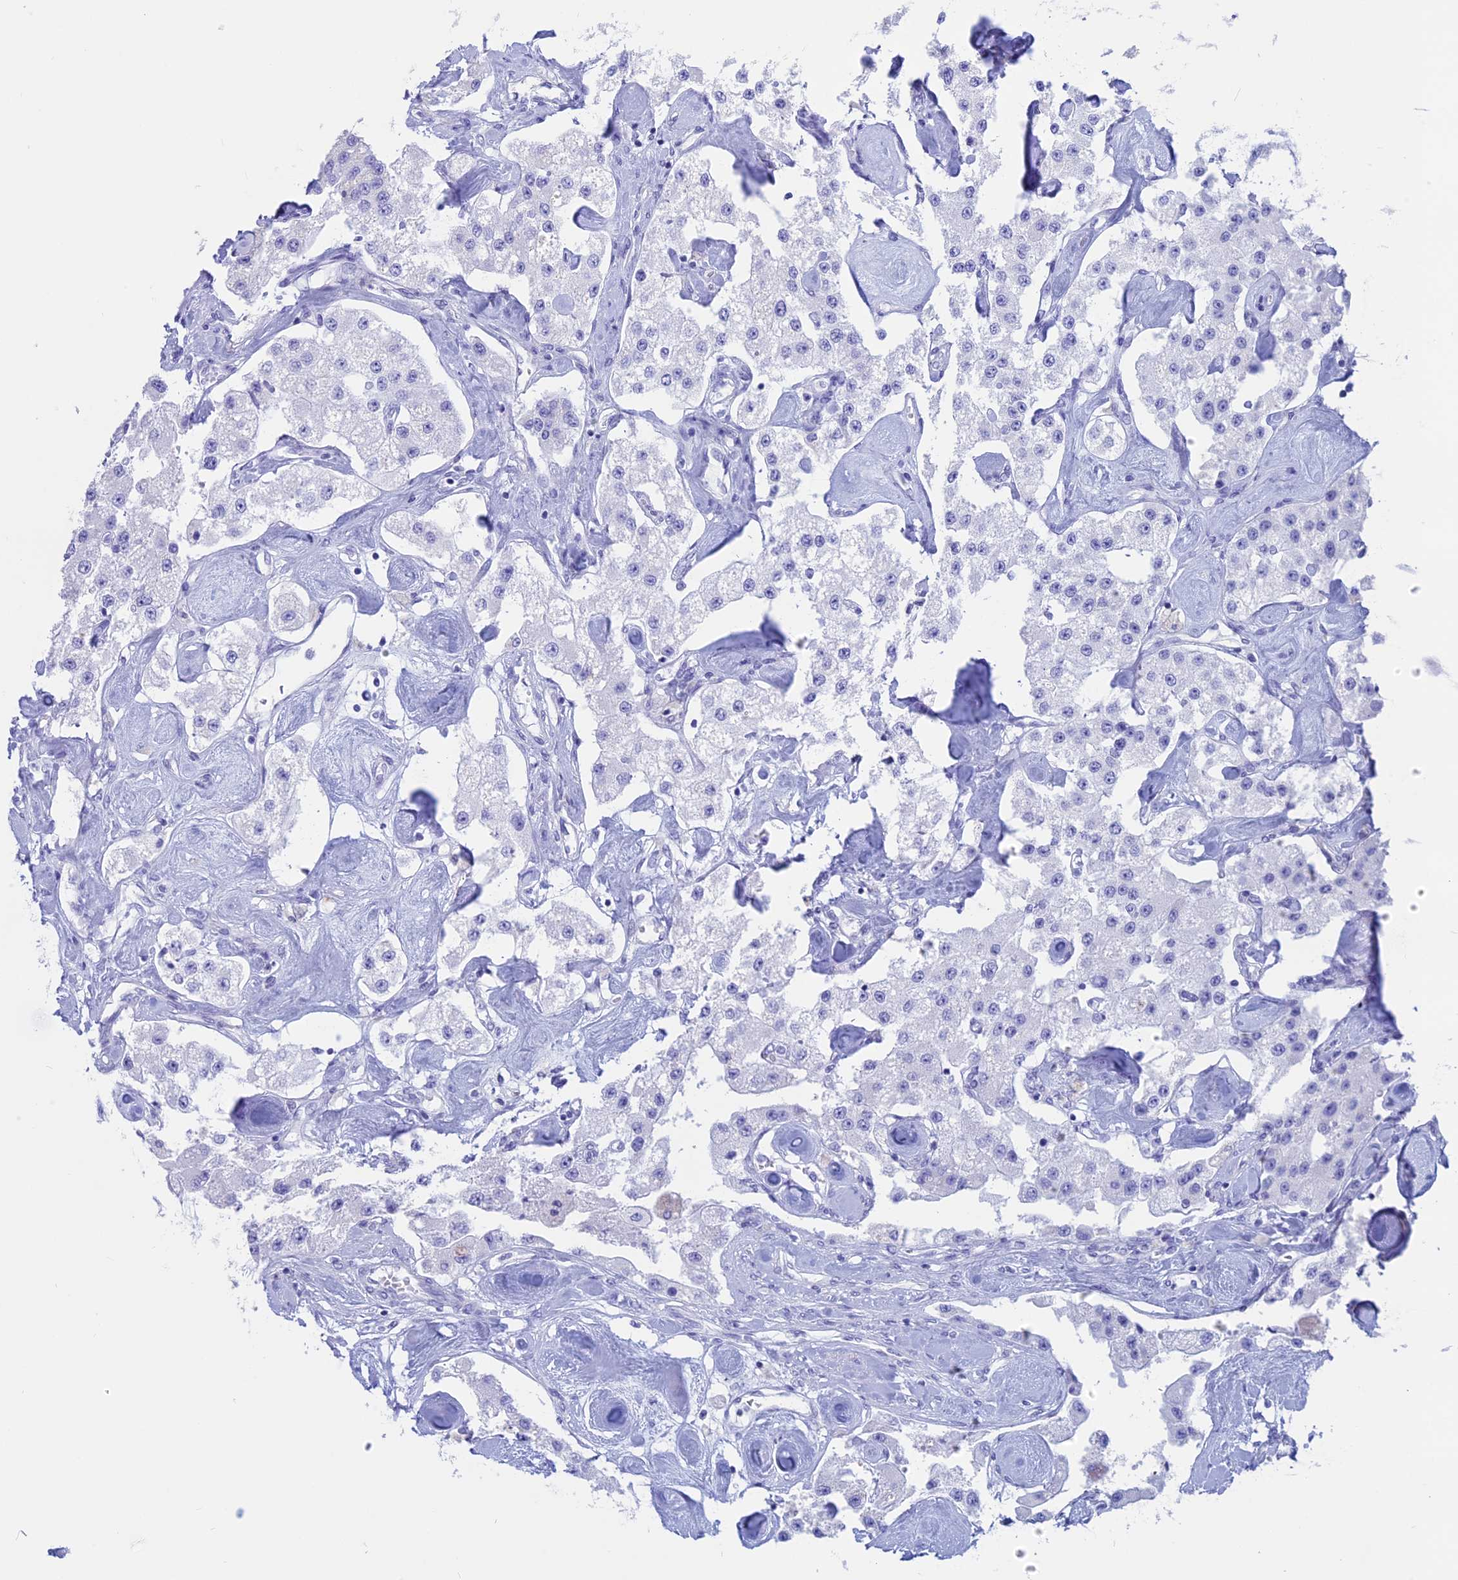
{"staining": {"intensity": "negative", "quantity": "none", "location": "none"}, "tissue": "carcinoid", "cell_type": "Tumor cells", "image_type": "cancer", "snomed": [{"axis": "morphology", "description": "Carcinoid, malignant, NOS"}, {"axis": "topography", "description": "Pancreas"}], "caption": "Tumor cells are negative for protein expression in human carcinoid (malignant). Brightfield microscopy of IHC stained with DAB (brown) and hematoxylin (blue), captured at high magnification.", "gene": "RP1", "patient": {"sex": "male", "age": 41}}